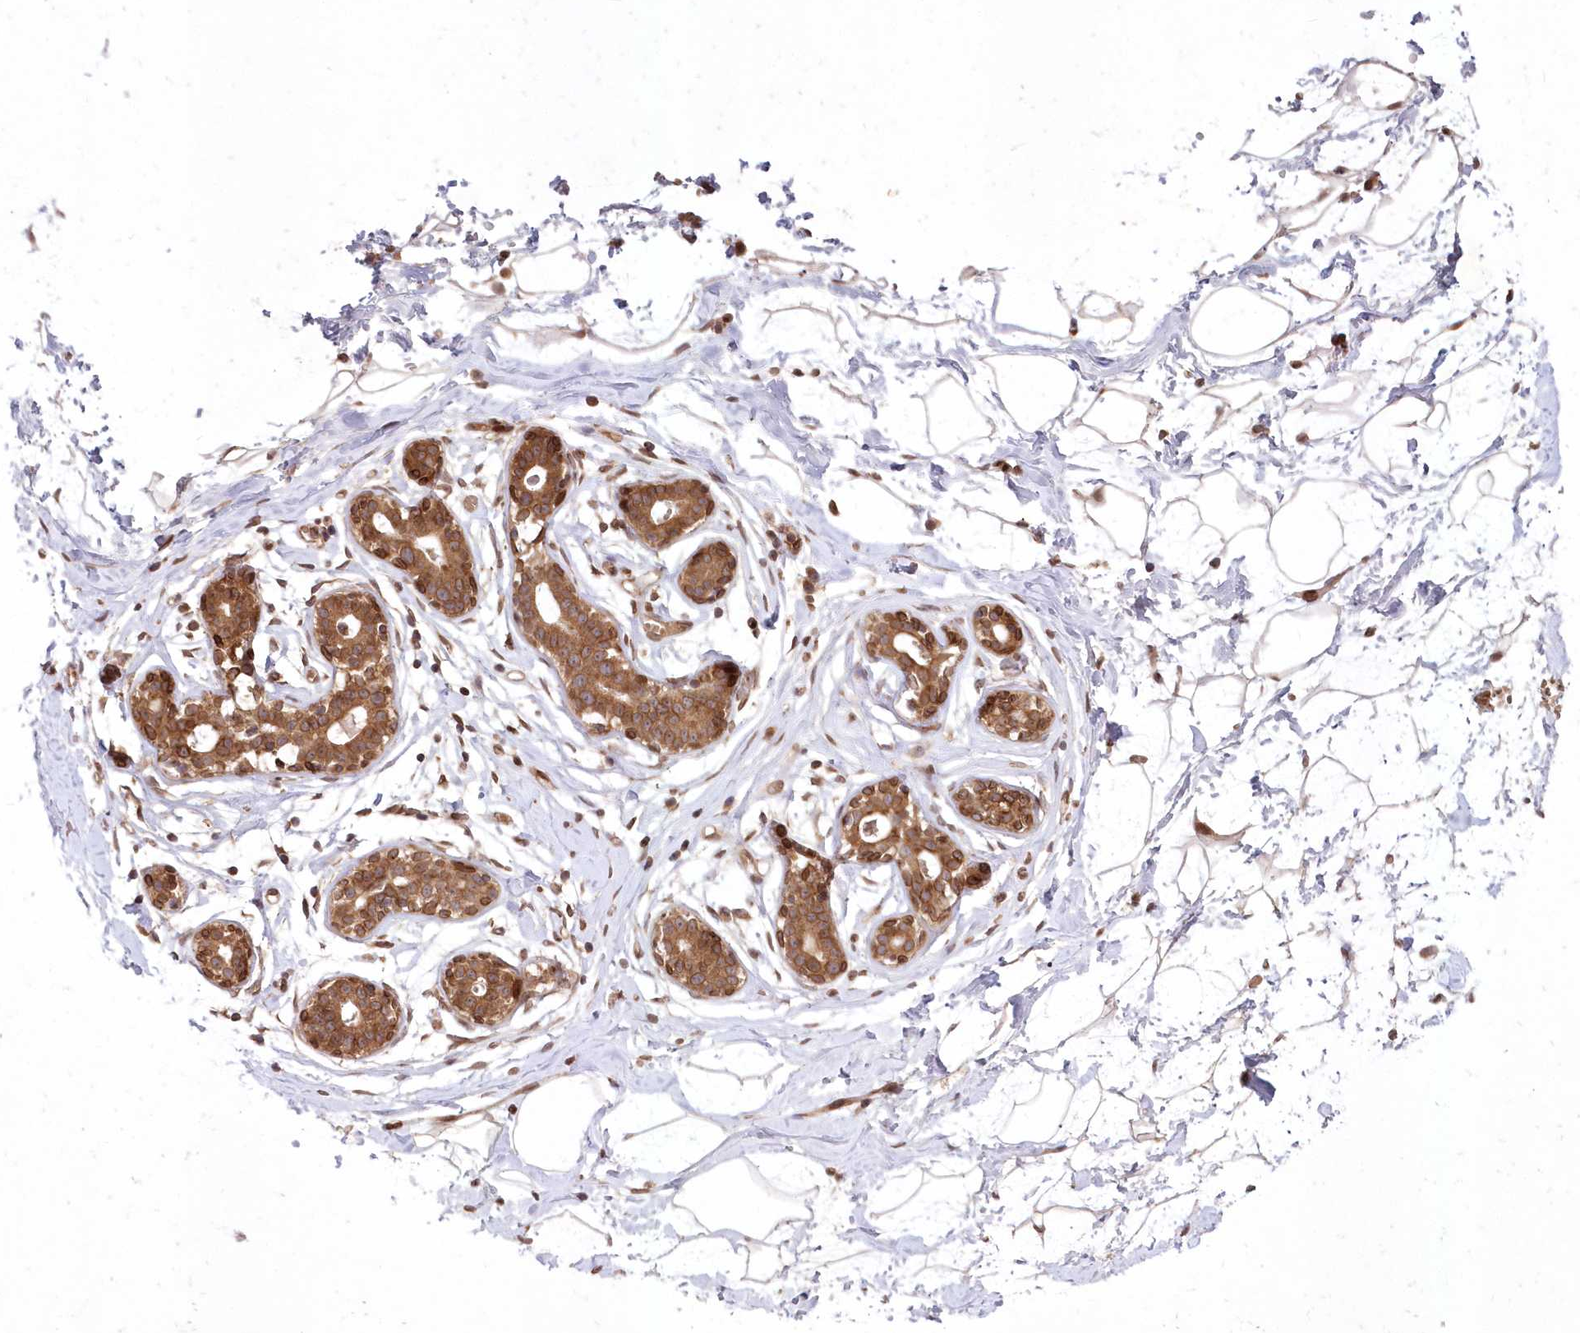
{"staining": {"intensity": "negative", "quantity": "none", "location": "none"}, "tissue": "breast", "cell_type": "Adipocytes", "image_type": "normal", "snomed": [{"axis": "morphology", "description": "Normal tissue, NOS"}, {"axis": "topography", "description": "Breast"}], "caption": "This is a image of immunohistochemistry staining of unremarkable breast, which shows no positivity in adipocytes. (Immunohistochemistry, brightfield microscopy, high magnification).", "gene": "DNAJC27", "patient": {"sex": "female", "age": 23}}